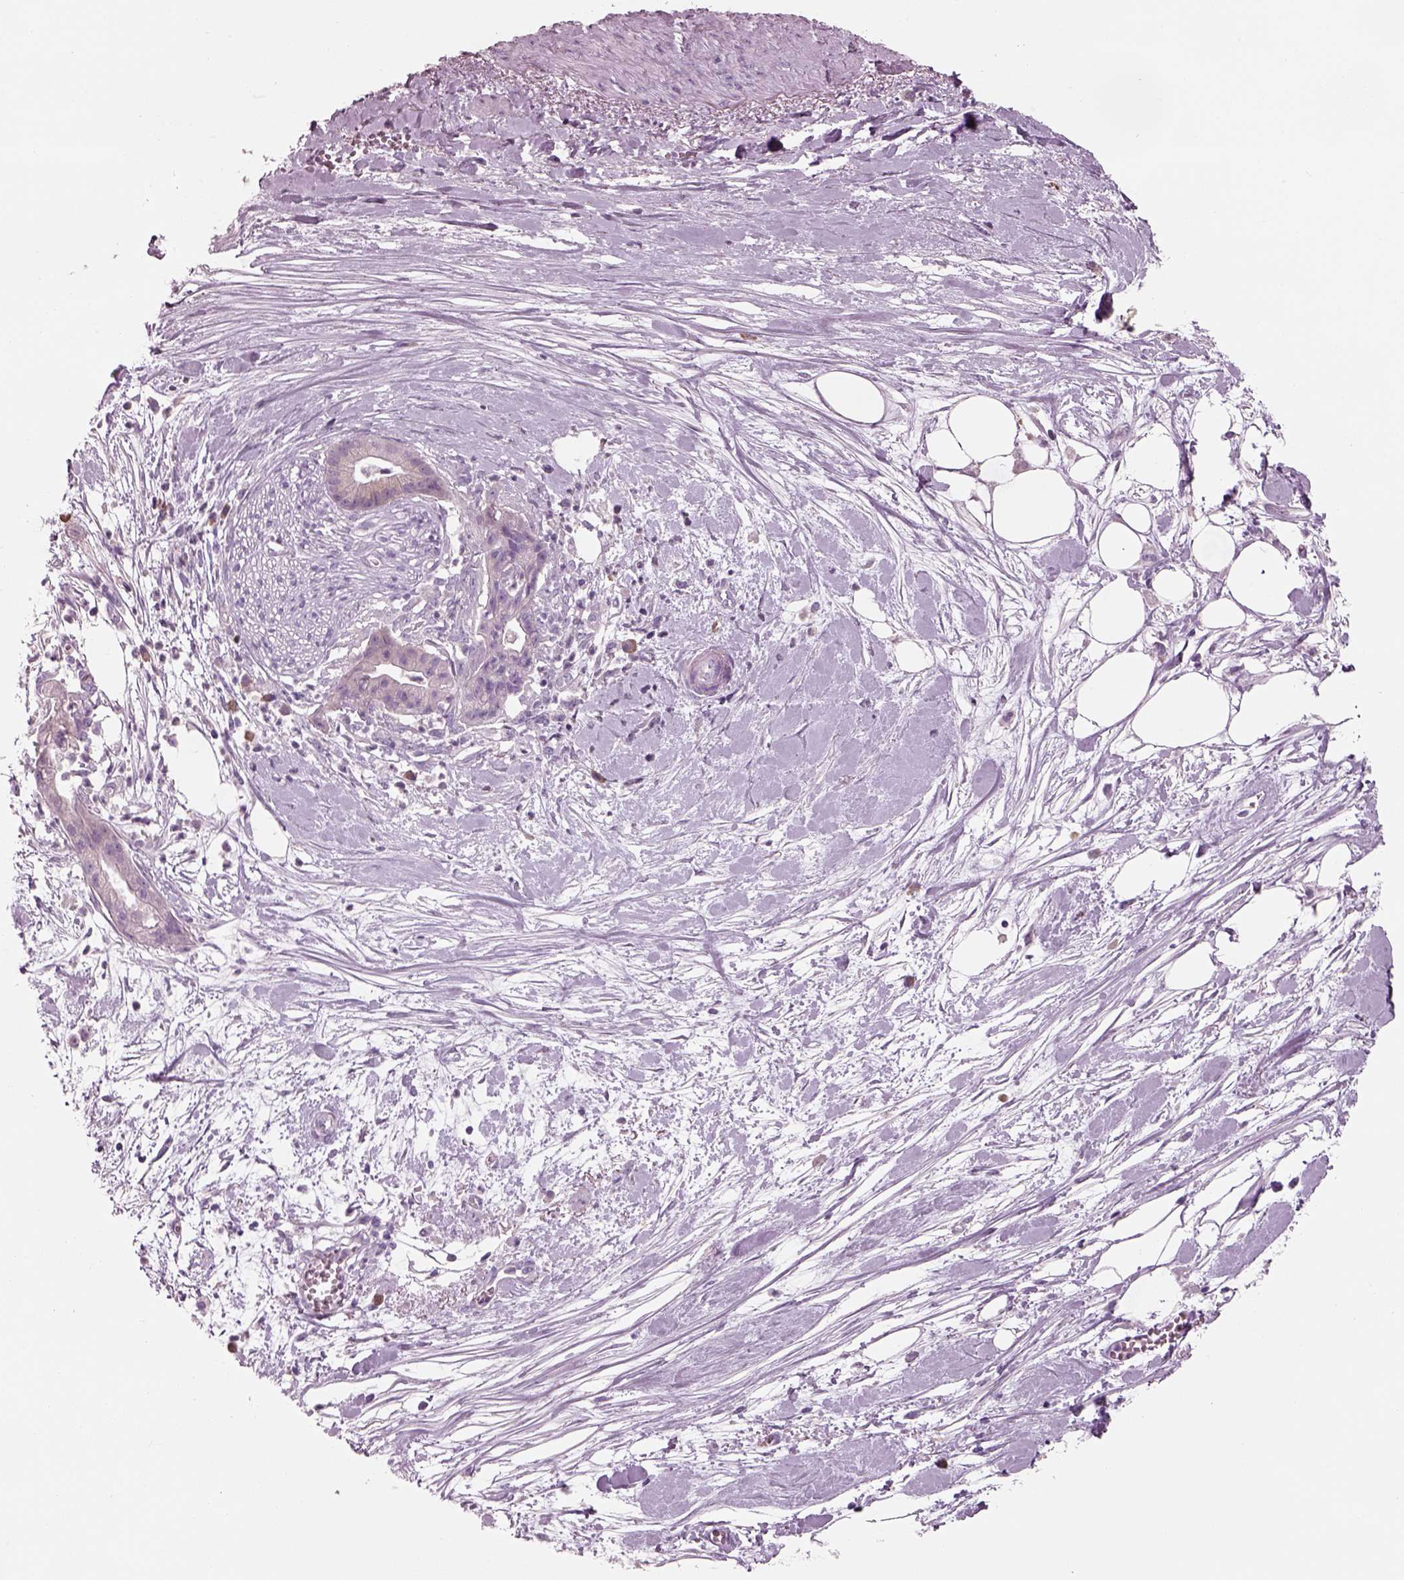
{"staining": {"intensity": "negative", "quantity": "none", "location": "none"}, "tissue": "pancreatic cancer", "cell_type": "Tumor cells", "image_type": "cancer", "snomed": [{"axis": "morphology", "description": "Normal tissue, NOS"}, {"axis": "morphology", "description": "Adenocarcinoma, NOS"}, {"axis": "topography", "description": "Lymph node"}, {"axis": "topography", "description": "Pancreas"}], "caption": "An immunohistochemistry (IHC) image of pancreatic cancer (adenocarcinoma) is shown. There is no staining in tumor cells of pancreatic cancer (adenocarcinoma).", "gene": "SLC27A2", "patient": {"sex": "female", "age": 58}}